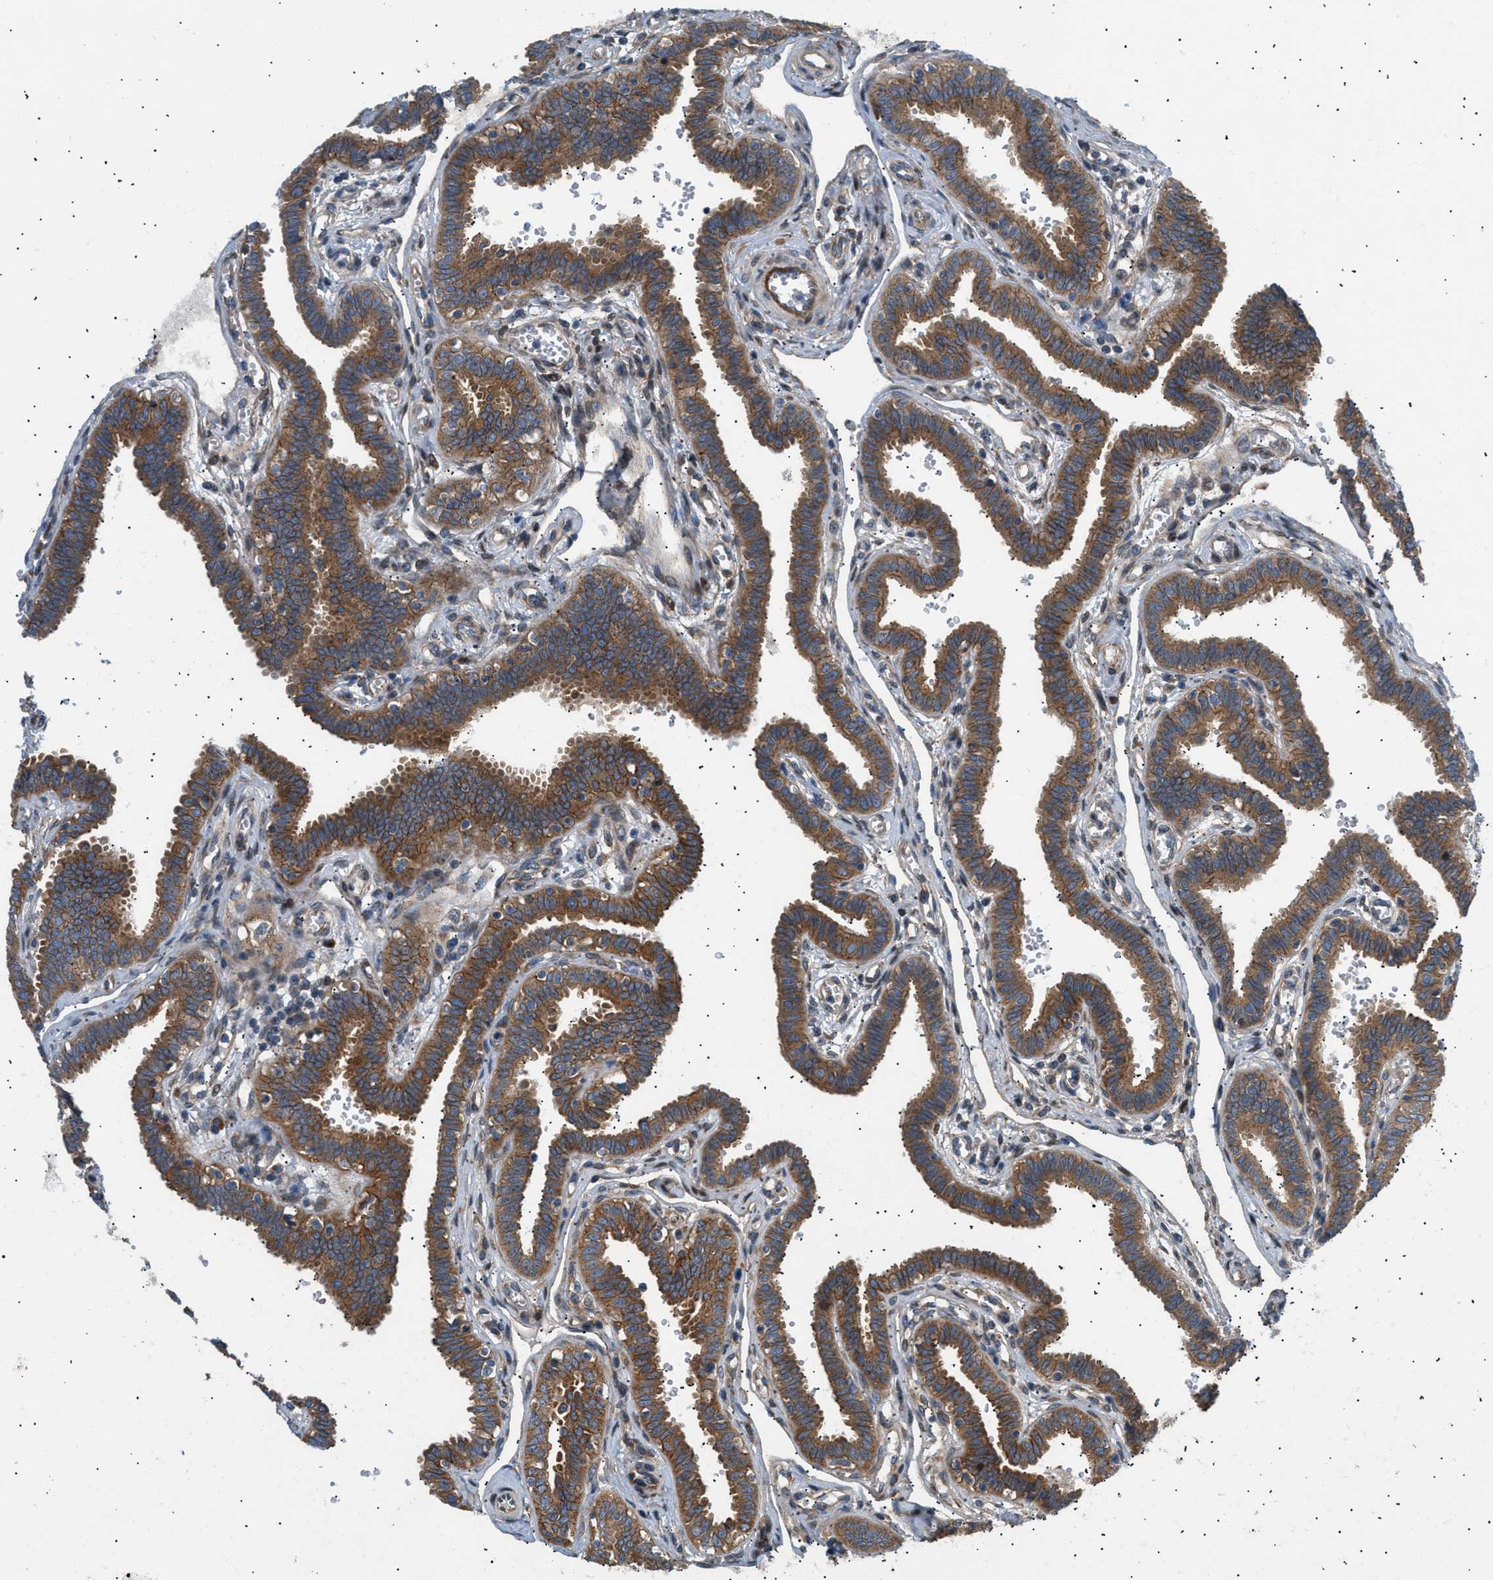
{"staining": {"intensity": "moderate", "quantity": ">75%", "location": "cytoplasmic/membranous"}, "tissue": "fallopian tube", "cell_type": "Glandular cells", "image_type": "normal", "snomed": [{"axis": "morphology", "description": "Normal tissue, NOS"}, {"axis": "topography", "description": "Fallopian tube"}], "caption": "Immunohistochemical staining of unremarkable fallopian tube reveals medium levels of moderate cytoplasmic/membranous staining in about >75% of glandular cells.", "gene": "LYSMD3", "patient": {"sex": "female", "age": 32}}